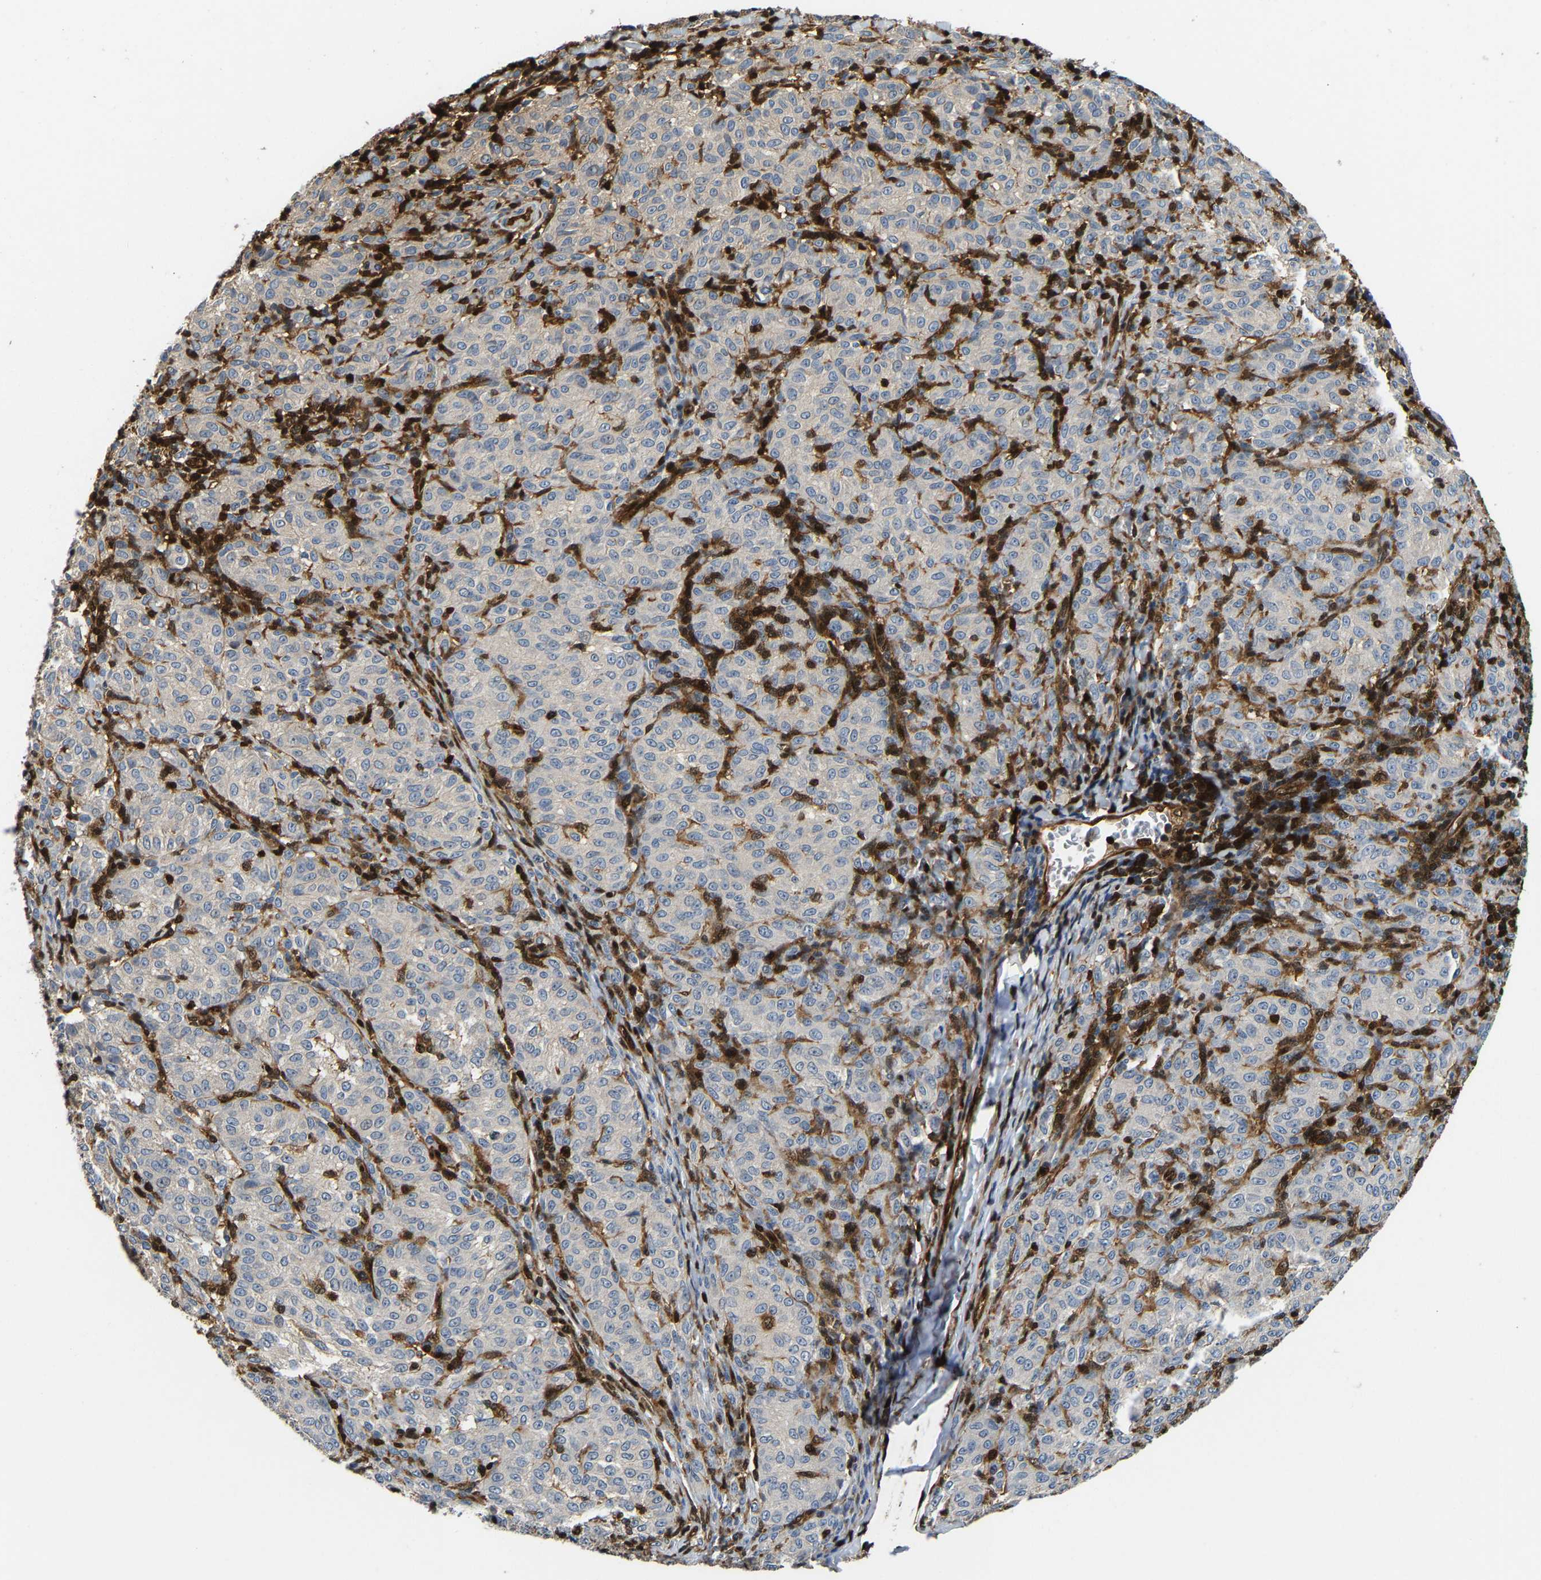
{"staining": {"intensity": "negative", "quantity": "none", "location": "none"}, "tissue": "melanoma", "cell_type": "Tumor cells", "image_type": "cancer", "snomed": [{"axis": "morphology", "description": "Malignant melanoma, NOS"}, {"axis": "topography", "description": "Skin"}], "caption": "Tumor cells show no significant positivity in melanoma. The staining is performed using DAB brown chromogen with nuclei counter-stained in using hematoxylin.", "gene": "GIMAP7", "patient": {"sex": "female", "age": 72}}